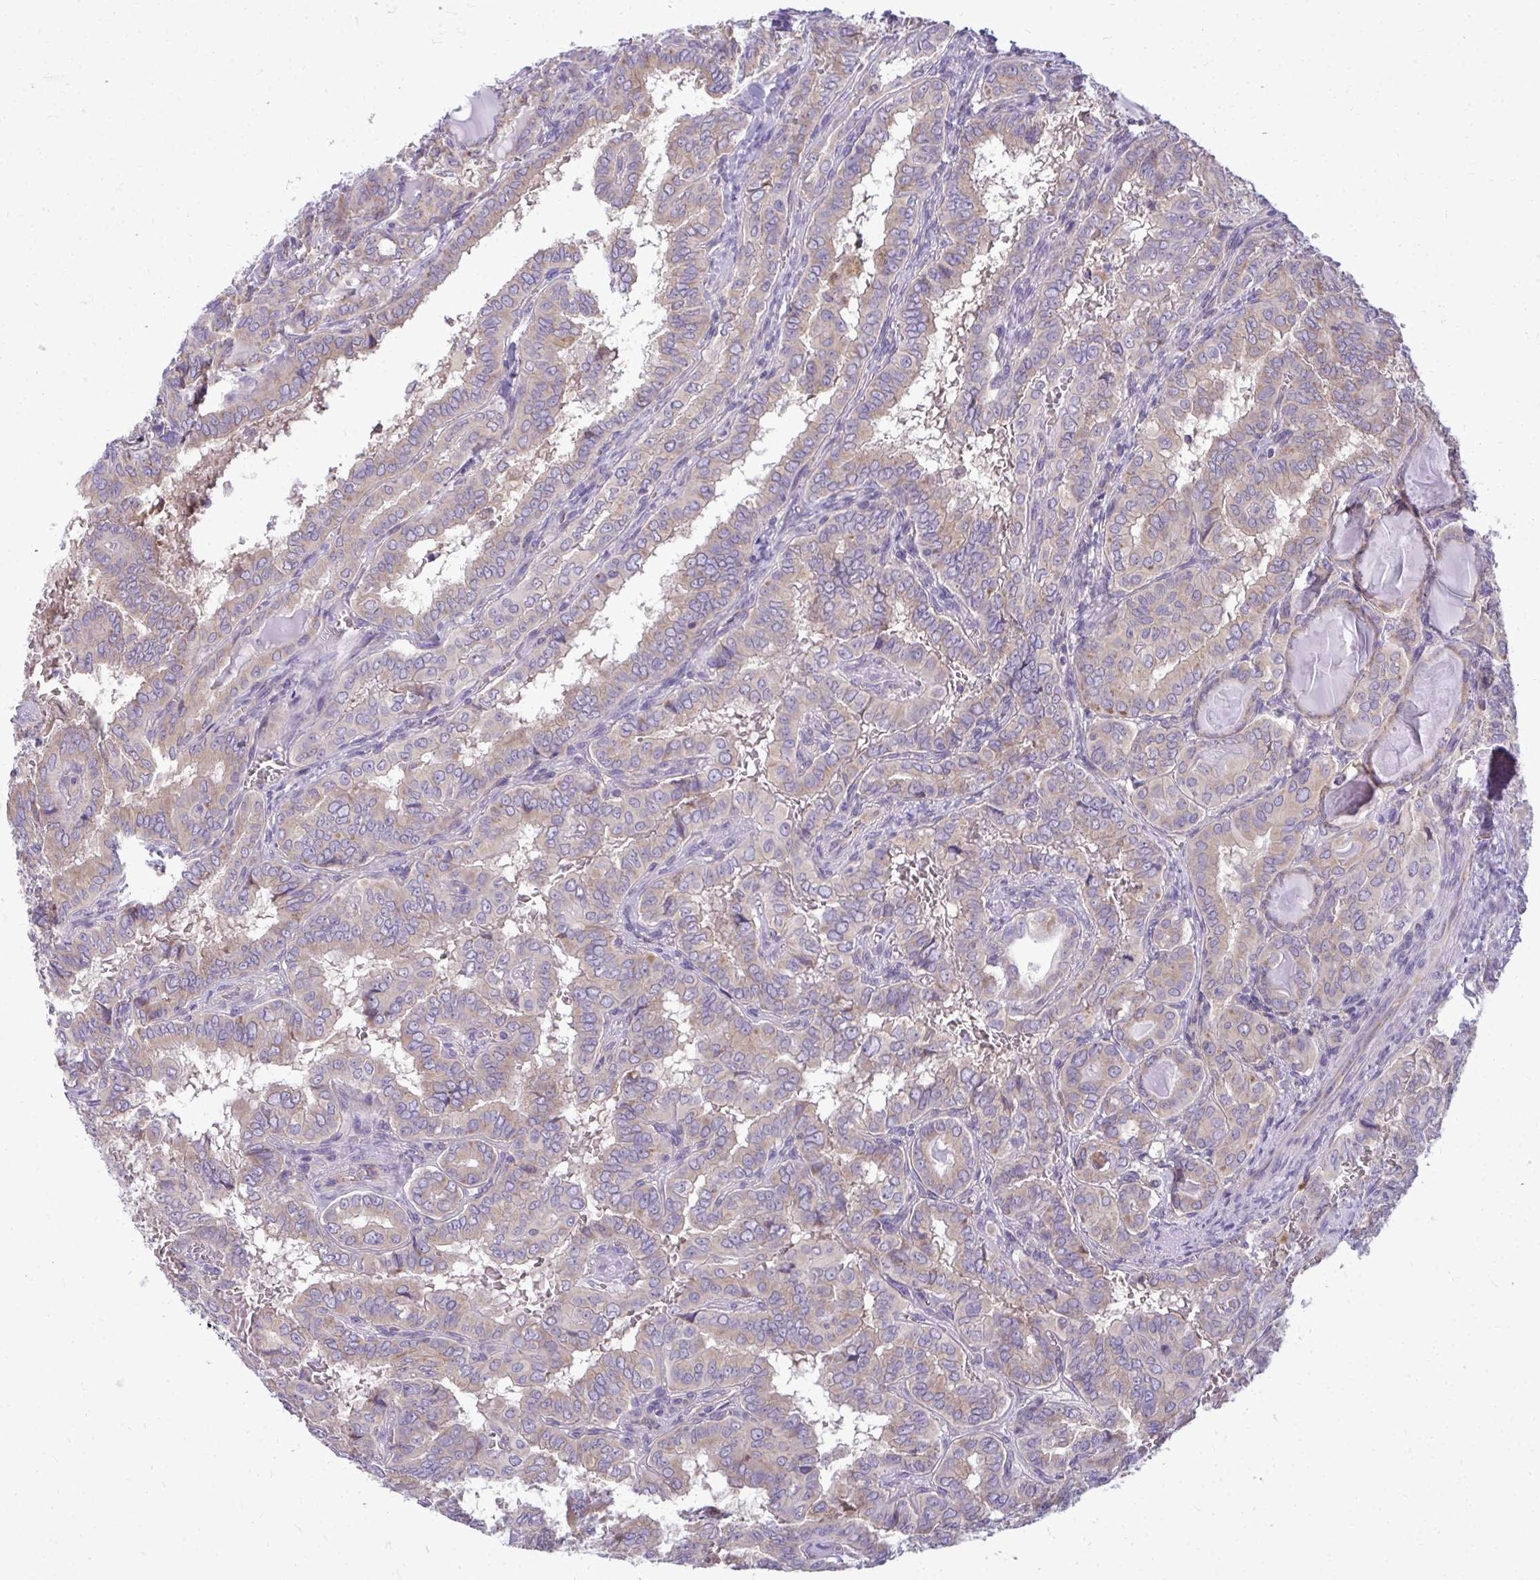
{"staining": {"intensity": "weak", "quantity": "25%-75%", "location": "cytoplasmic/membranous"}, "tissue": "thyroid cancer", "cell_type": "Tumor cells", "image_type": "cancer", "snomed": [{"axis": "morphology", "description": "Papillary adenocarcinoma, NOS"}, {"axis": "topography", "description": "Thyroid gland"}], "caption": "Protein staining shows weak cytoplasmic/membranous staining in about 25%-75% of tumor cells in papillary adenocarcinoma (thyroid).", "gene": "RPLP2", "patient": {"sex": "female", "age": 46}}